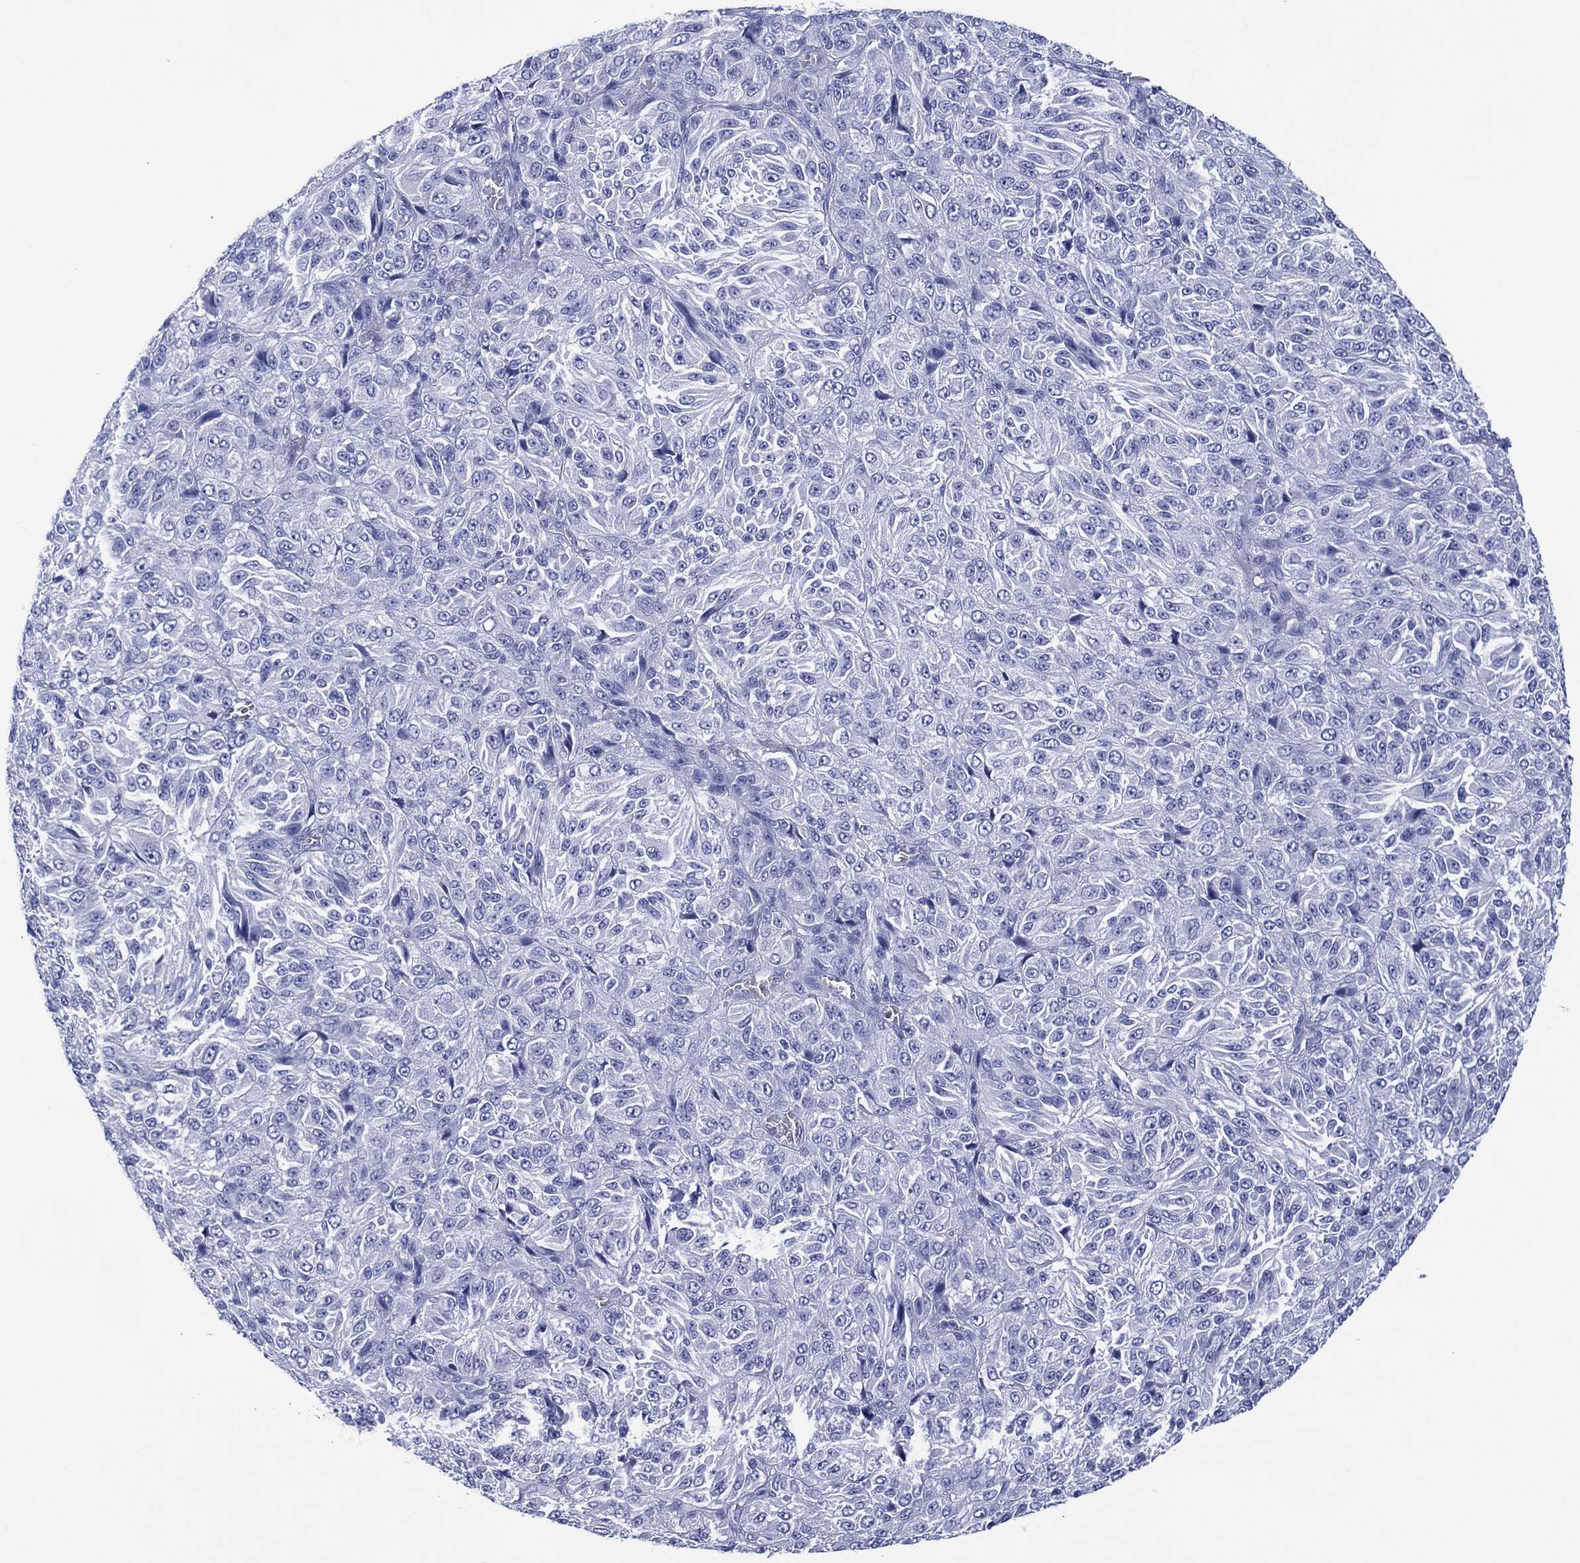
{"staining": {"intensity": "negative", "quantity": "none", "location": "none"}, "tissue": "melanoma", "cell_type": "Tumor cells", "image_type": "cancer", "snomed": [{"axis": "morphology", "description": "Malignant melanoma, Metastatic site"}, {"axis": "topography", "description": "Brain"}], "caption": "Human malignant melanoma (metastatic site) stained for a protein using immunohistochemistry (IHC) reveals no staining in tumor cells.", "gene": "DSG1", "patient": {"sex": "female", "age": 56}}